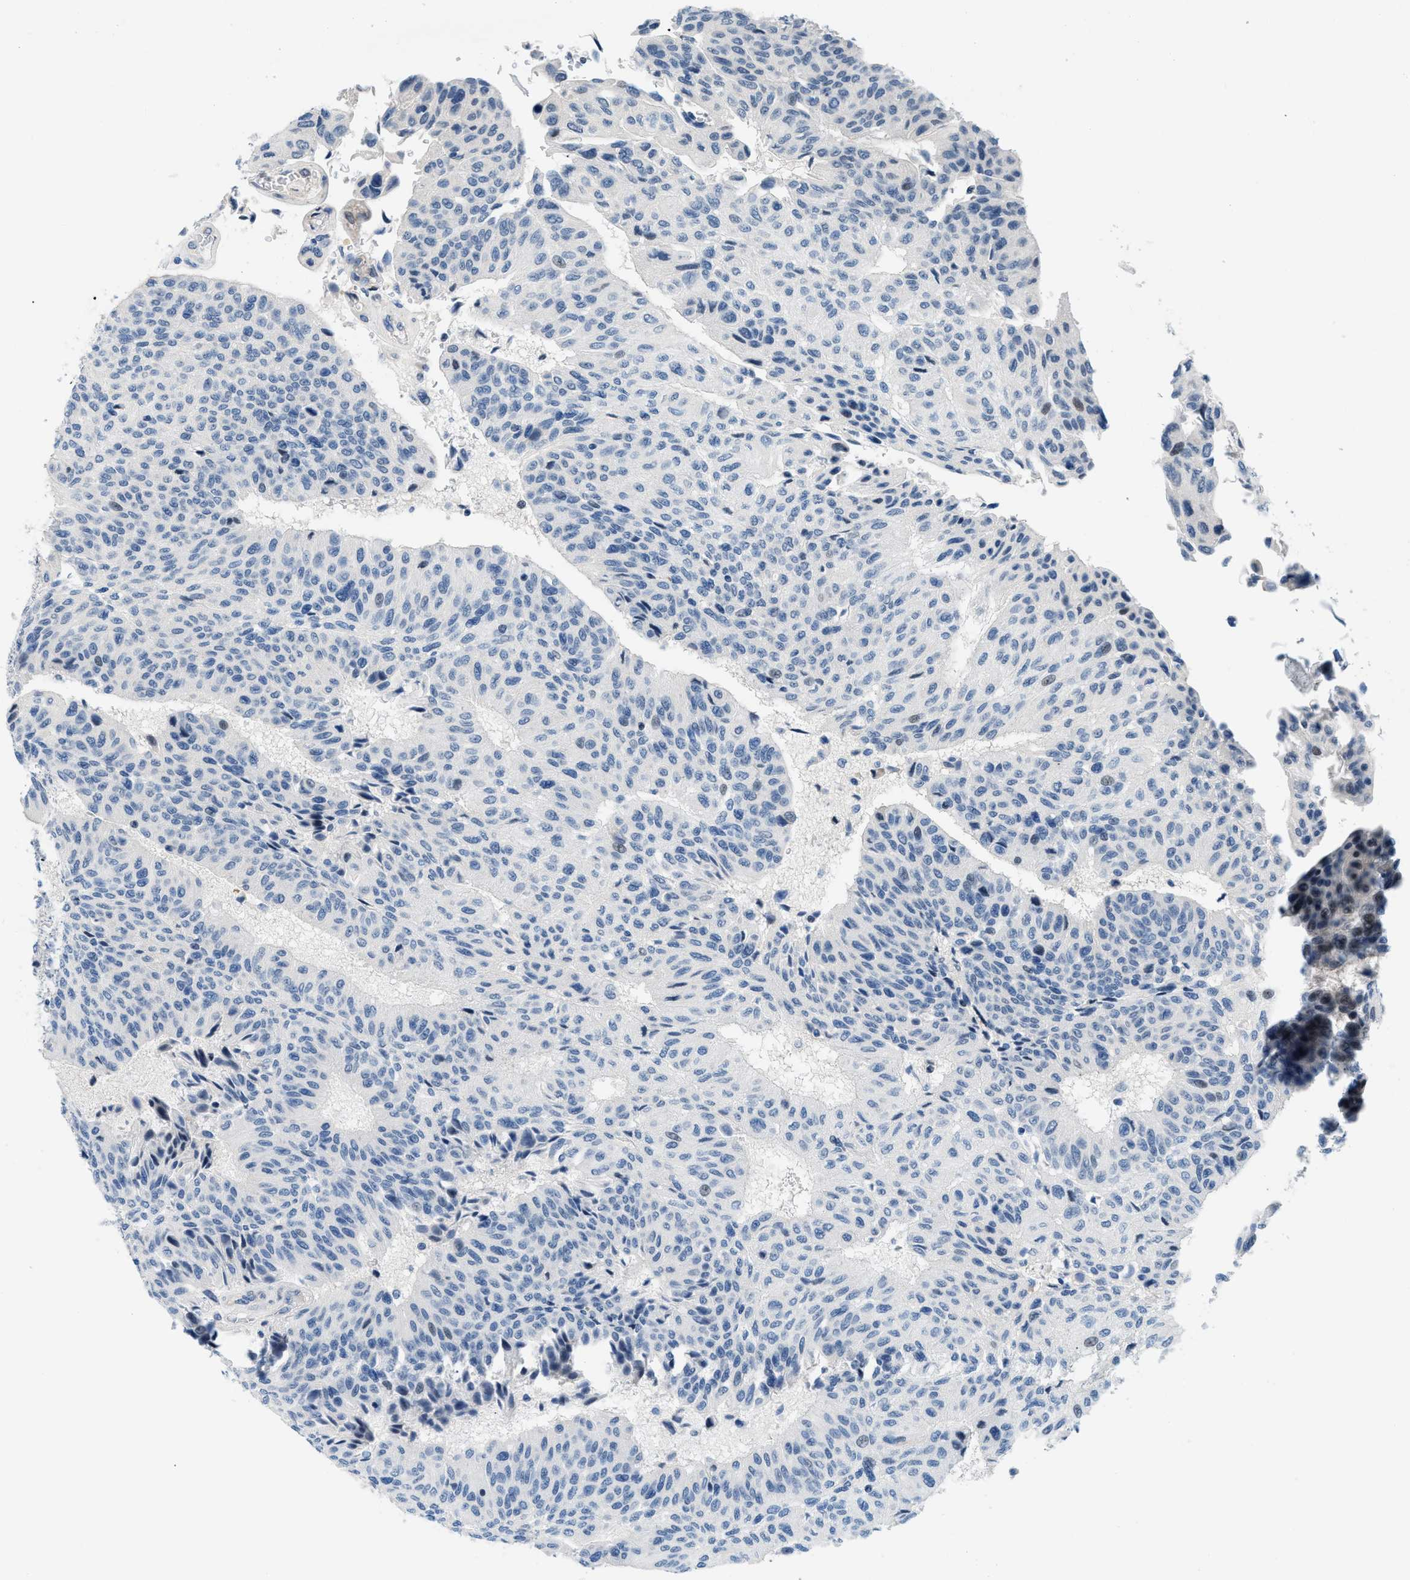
{"staining": {"intensity": "negative", "quantity": "none", "location": "none"}, "tissue": "urothelial cancer", "cell_type": "Tumor cells", "image_type": "cancer", "snomed": [{"axis": "morphology", "description": "Urothelial carcinoma, High grade"}, {"axis": "topography", "description": "Urinary bladder"}], "caption": "Protein analysis of urothelial cancer shows no significant staining in tumor cells.", "gene": "FDCSP", "patient": {"sex": "male", "age": 66}}